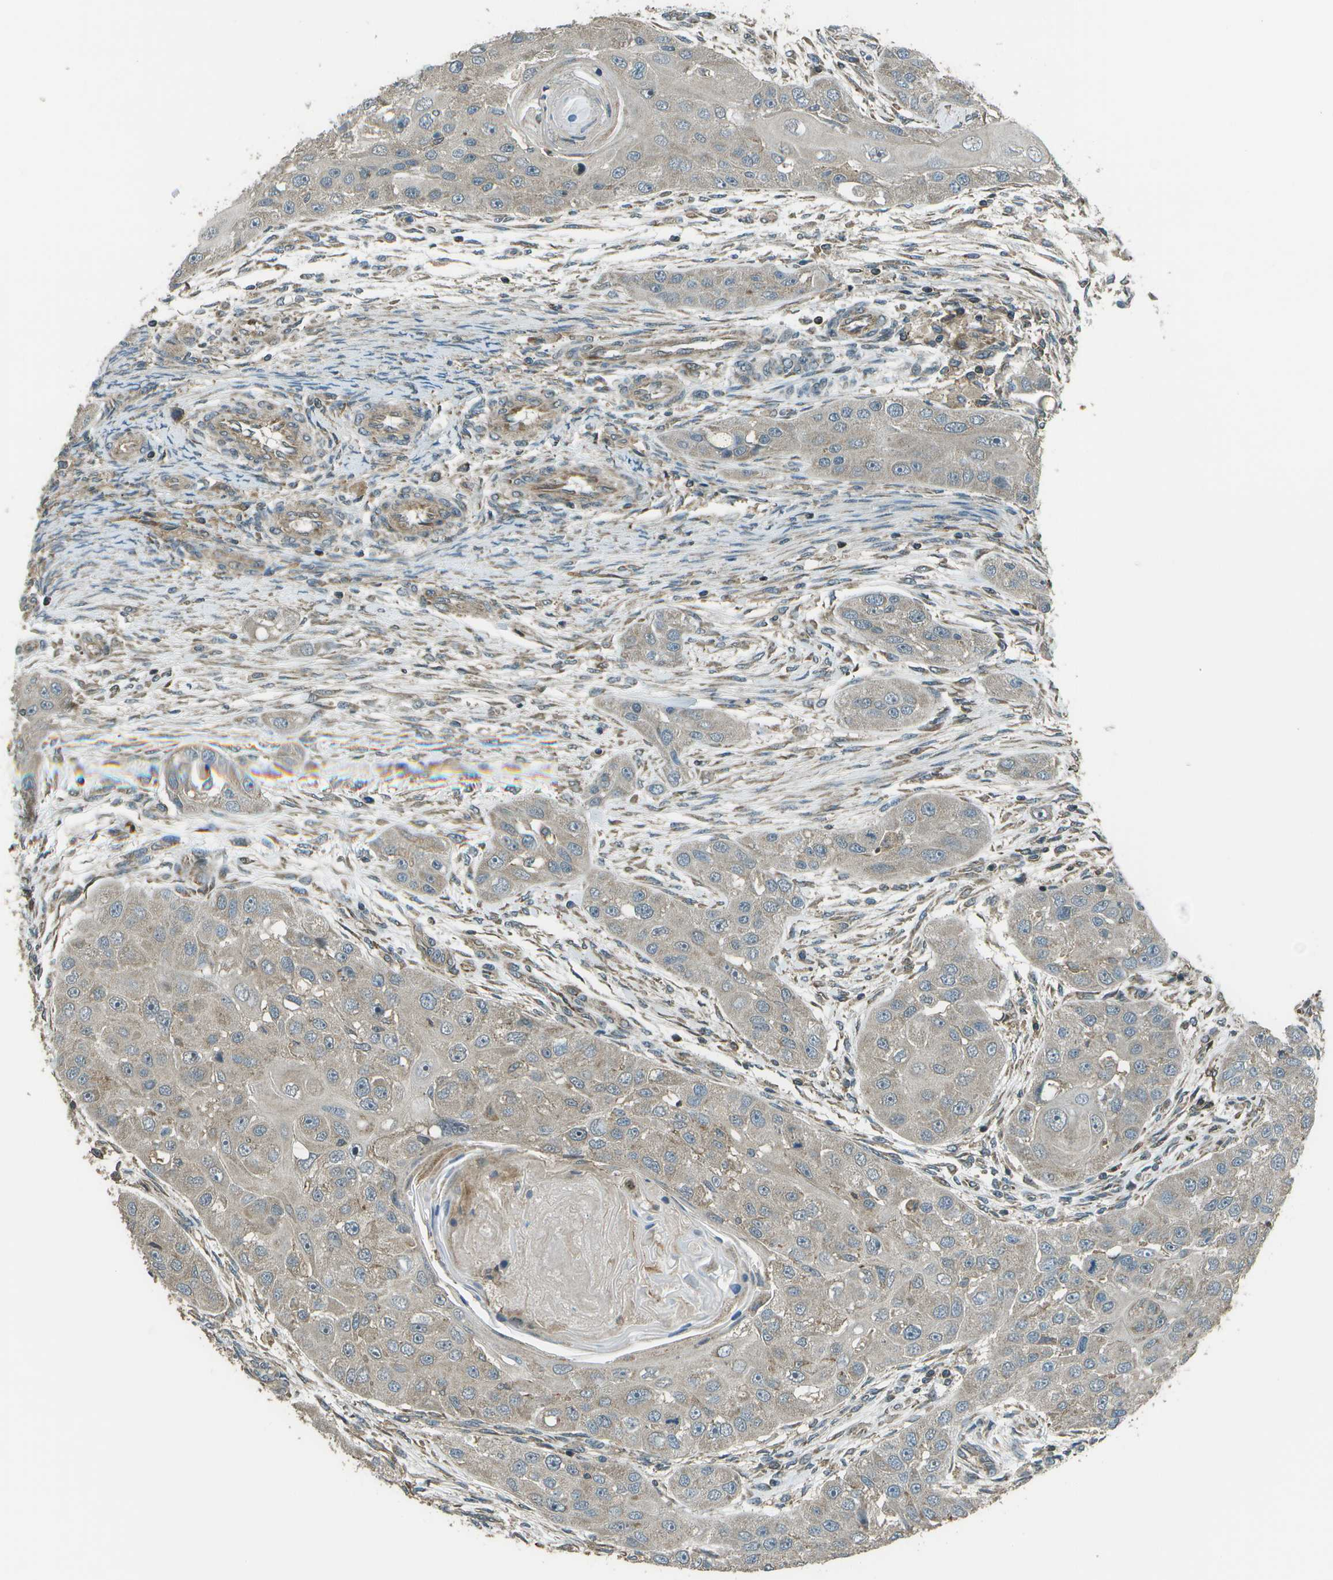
{"staining": {"intensity": "negative", "quantity": "none", "location": "none"}, "tissue": "head and neck cancer", "cell_type": "Tumor cells", "image_type": "cancer", "snomed": [{"axis": "morphology", "description": "Normal tissue, NOS"}, {"axis": "morphology", "description": "Squamous cell carcinoma, NOS"}, {"axis": "topography", "description": "Skeletal muscle"}, {"axis": "topography", "description": "Head-Neck"}], "caption": "The histopathology image demonstrates no significant positivity in tumor cells of head and neck squamous cell carcinoma. (Stains: DAB immunohistochemistry (IHC) with hematoxylin counter stain, Microscopy: brightfield microscopy at high magnification).", "gene": "PLPBP", "patient": {"sex": "male", "age": 51}}